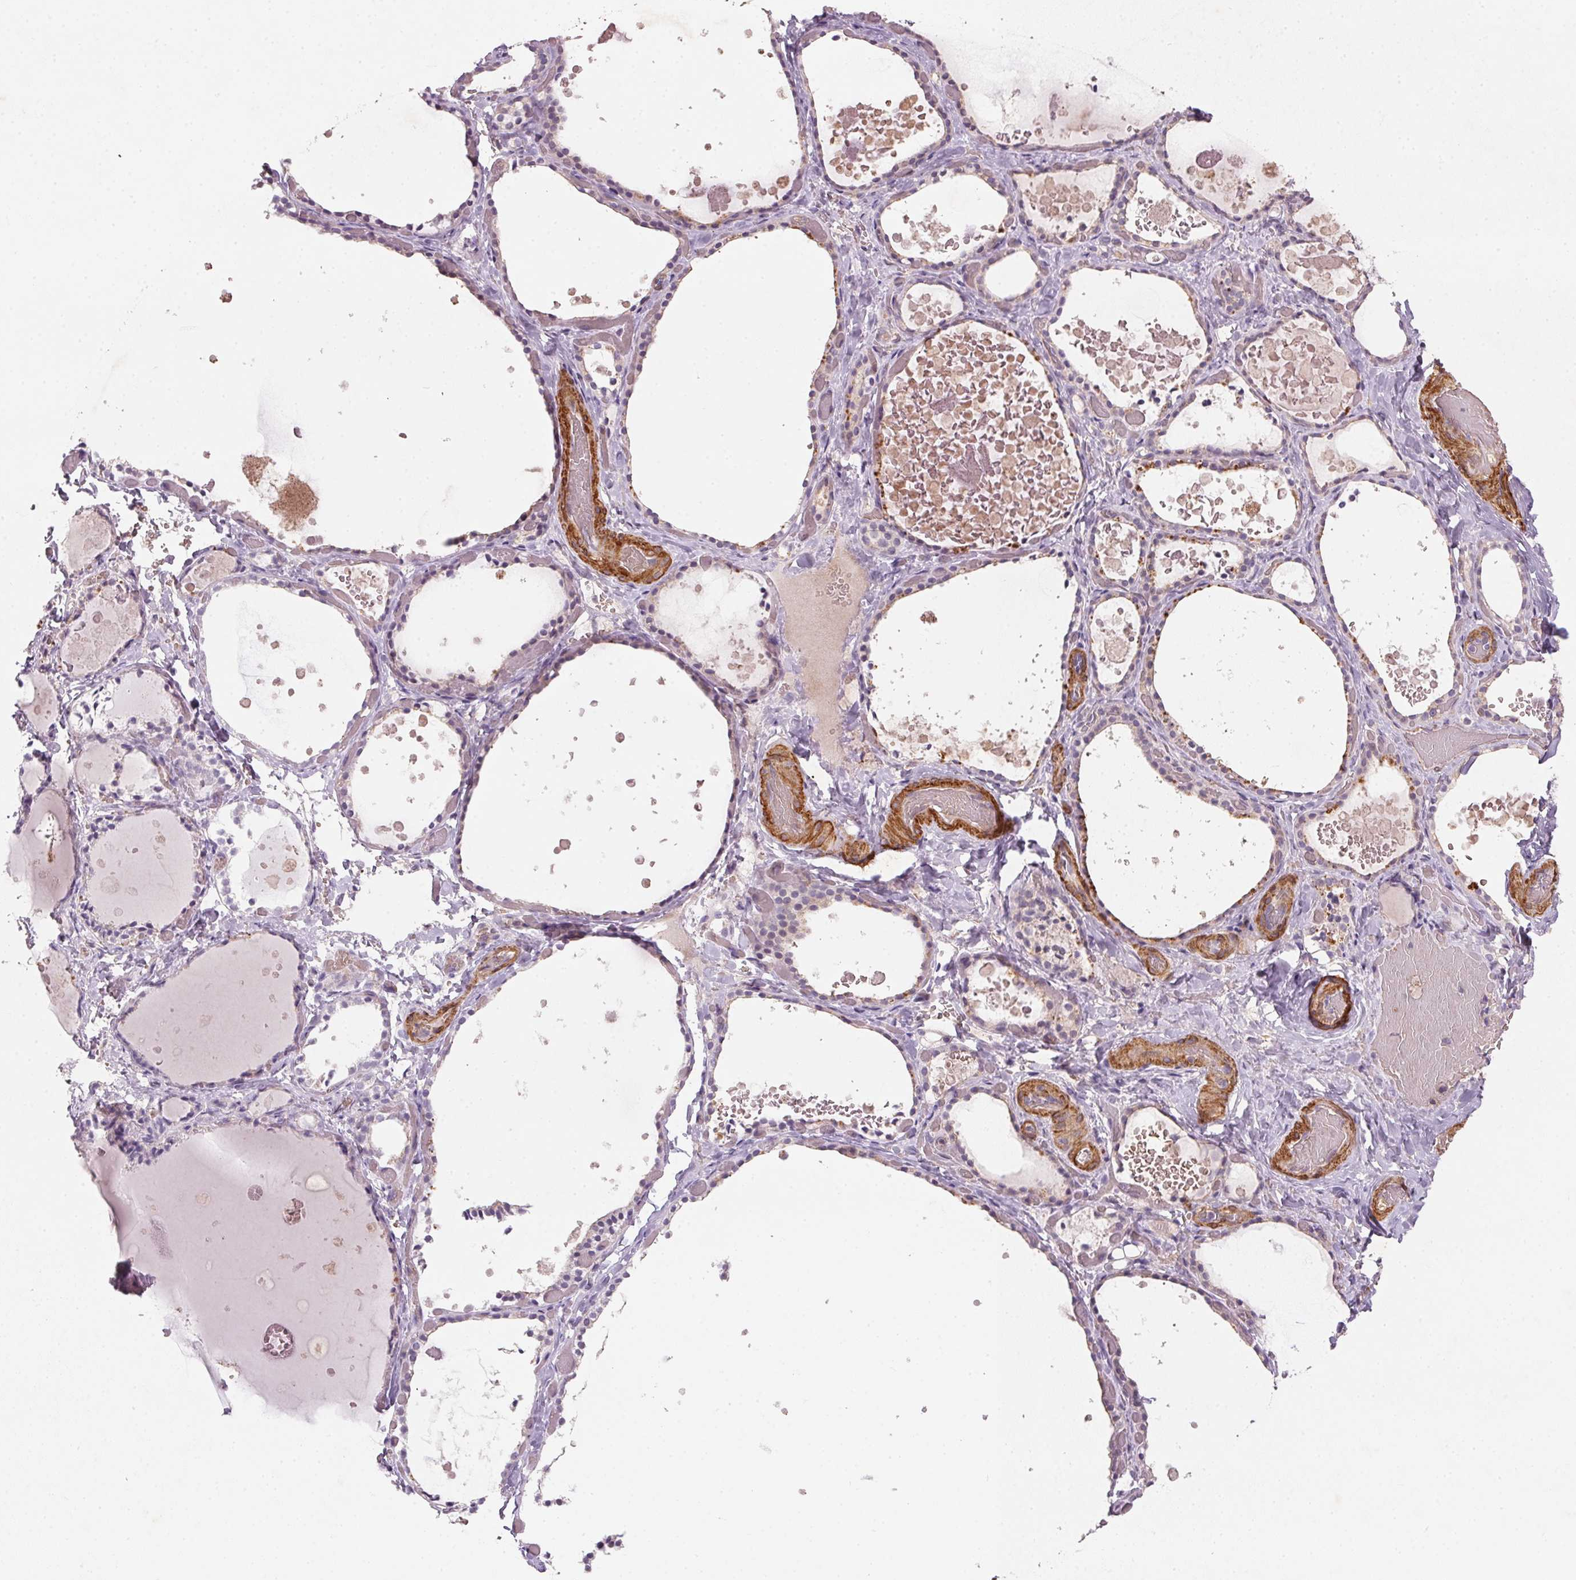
{"staining": {"intensity": "weak", "quantity": "25%-75%", "location": "cytoplasmic/membranous"}, "tissue": "thyroid gland", "cell_type": "Glandular cells", "image_type": "normal", "snomed": [{"axis": "morphology", "description": "Normal tissue, NOS"}, {"axis": "topography", "description": "Thyroid gland"}], "caption": "DAB (3,3'-diaminobenzidine) immunohistochemical staining of normal human thyroid gland shows weak cytoplasmic/membranous protein staining in approximately 25%-75% of glandular cells.", "gene": "KCNK15", "patient": {"sex": "female", "age": 56}}